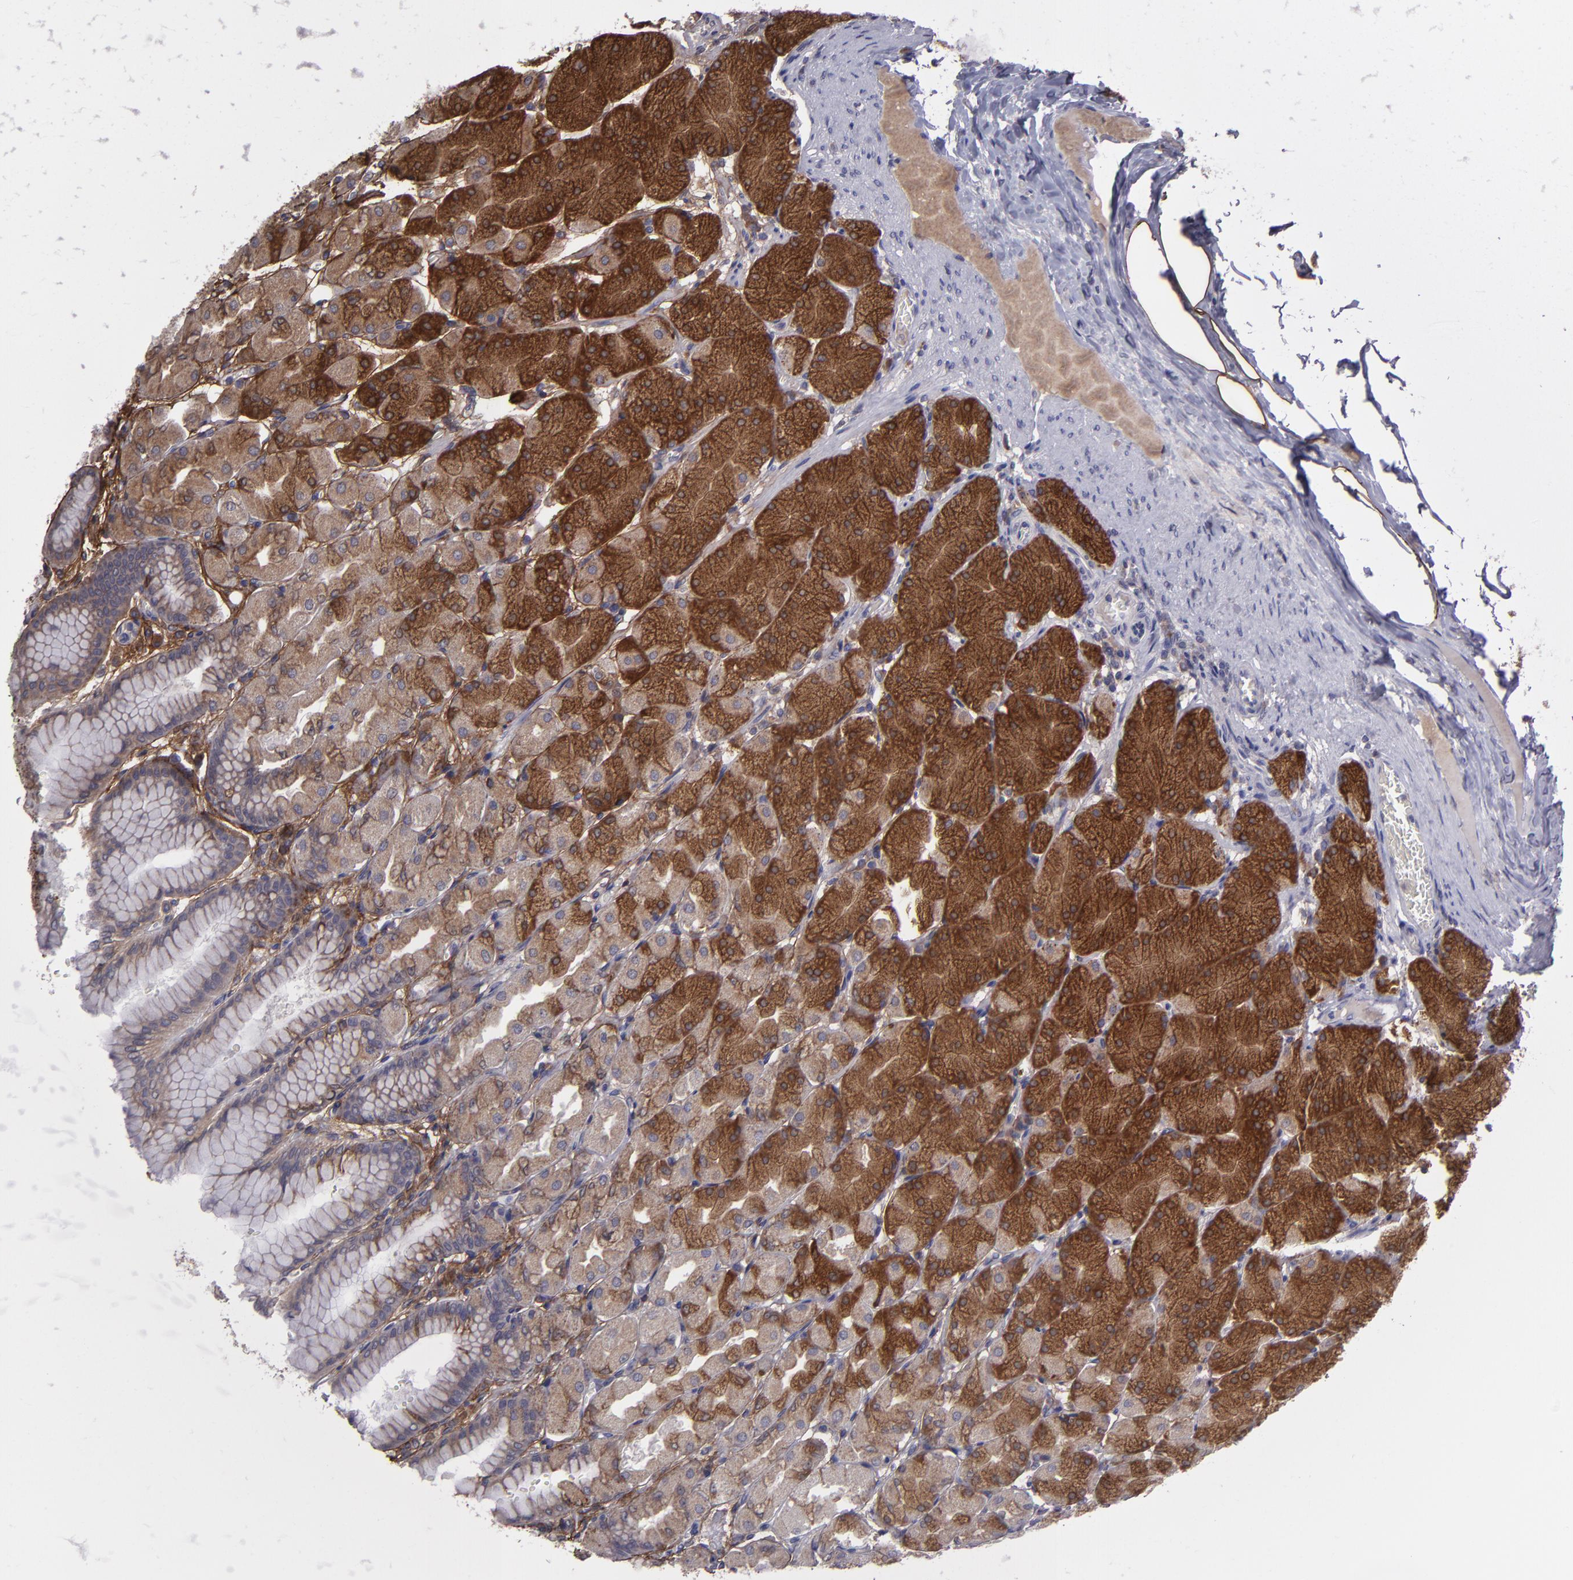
{"staining": {"intensity": "strong", "quantity": "25%-75%", "location": "cytoplasmic/membranous"}, "tissue": "stomach", "cell_type": "Glandular cells", "image_type": "normal", "snomed": [{"axis": "morphology", "description": "Normal tissue, NOS"}, {"axis": "topography", "description": "Stomach, upper"}], "caption": "Stomach stained with DAB (3,3'-diaminobenzidine) IHC shows high levels of strong cytoplasmic/membranous staining in about 25%-75% of glandular cells. (brown staining indicates protein expression, while blue staining denotes nuclei).", "gene": "IL12A", "patient": {"sex": "female", "age": 56}}